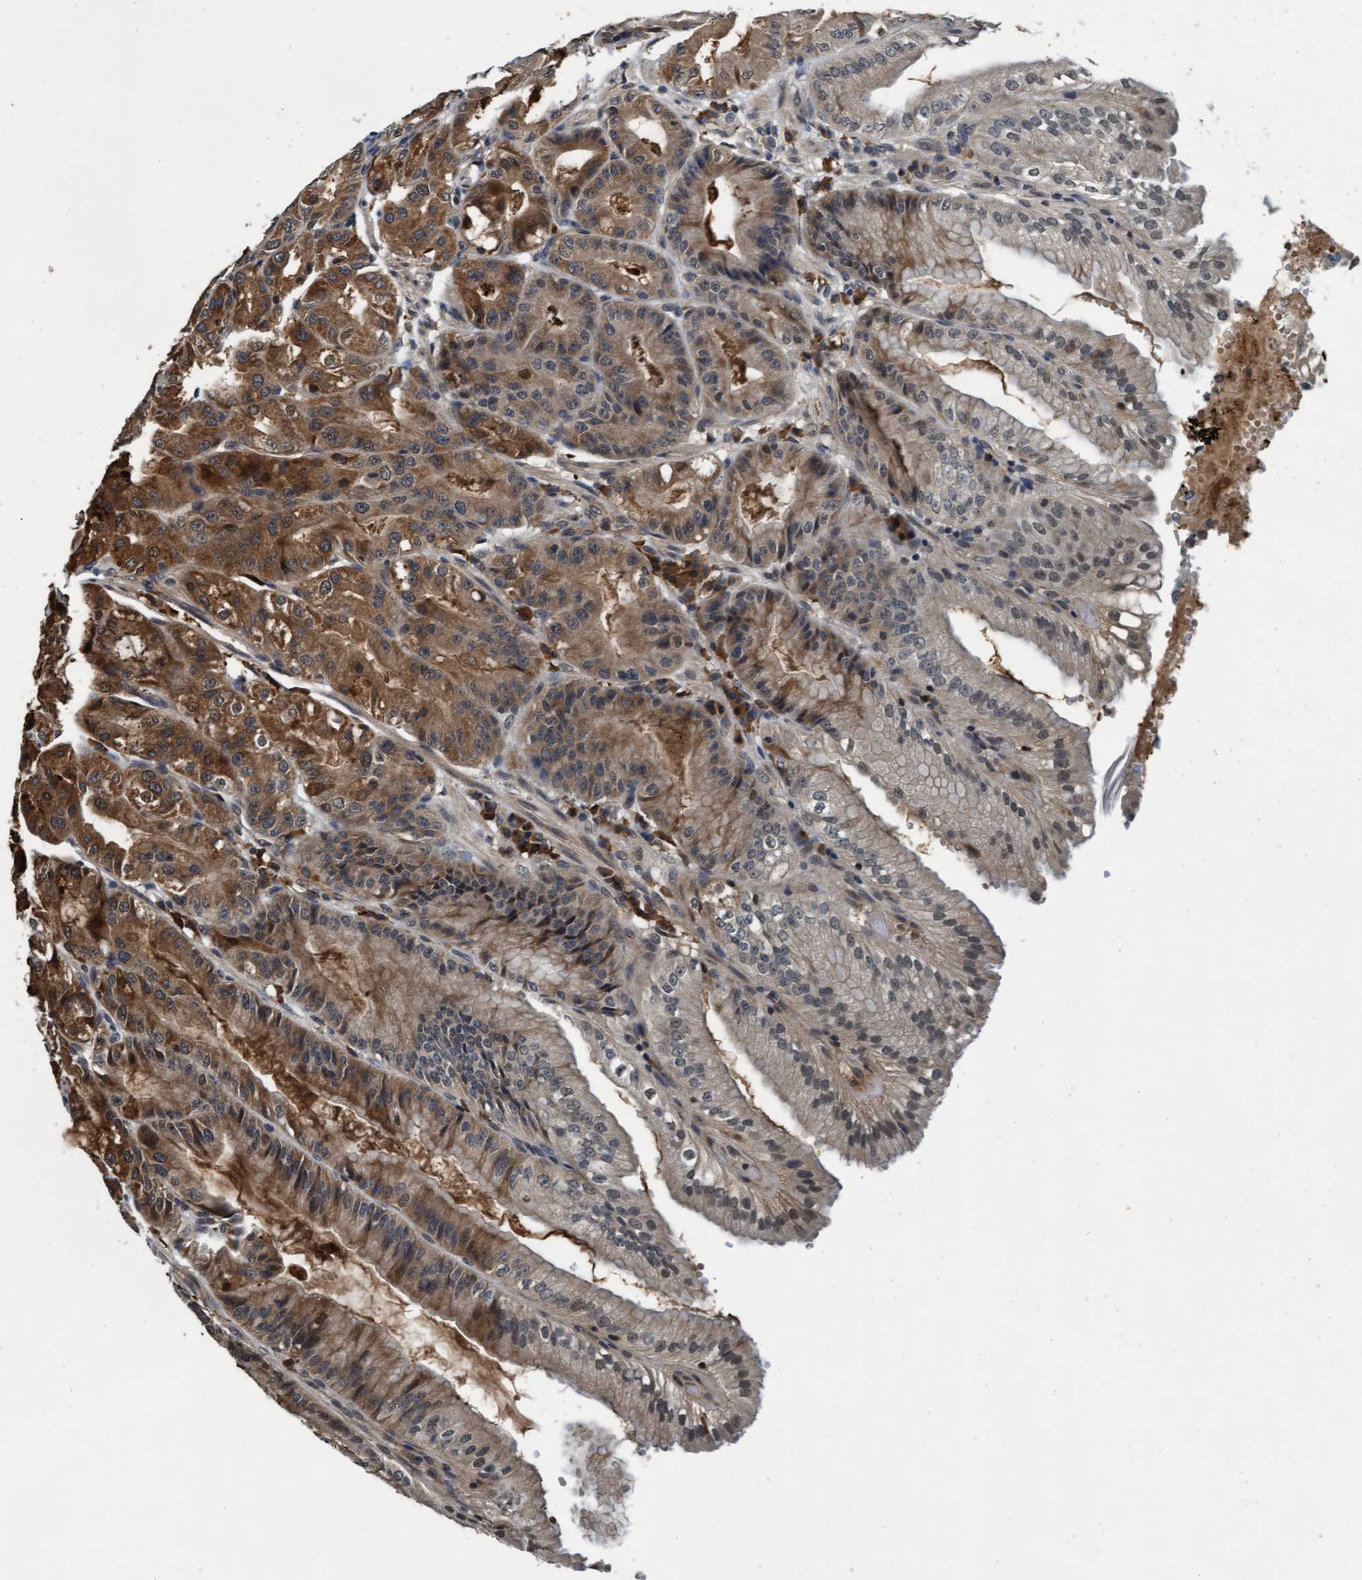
{"staining": {"intensity": "strong", "quantity": ">75%", "location": "cytoplasmic/membranous"}, "tissue": "stomach", "cell_type": "Glandular cells", "image_type": "normal", "snomed": [{"axis": "morphology", "description": "Normal tissue, NOS"}, {"axis": "topography", "description": "Stomach, lower"}], "caption": "A brown stain shows strong cytoplasmic/membranous expression of a protein in glandular cells of unremarkable stomach.", "gene": "WASF1", "patient": {"sex": "male", "age": 71}}